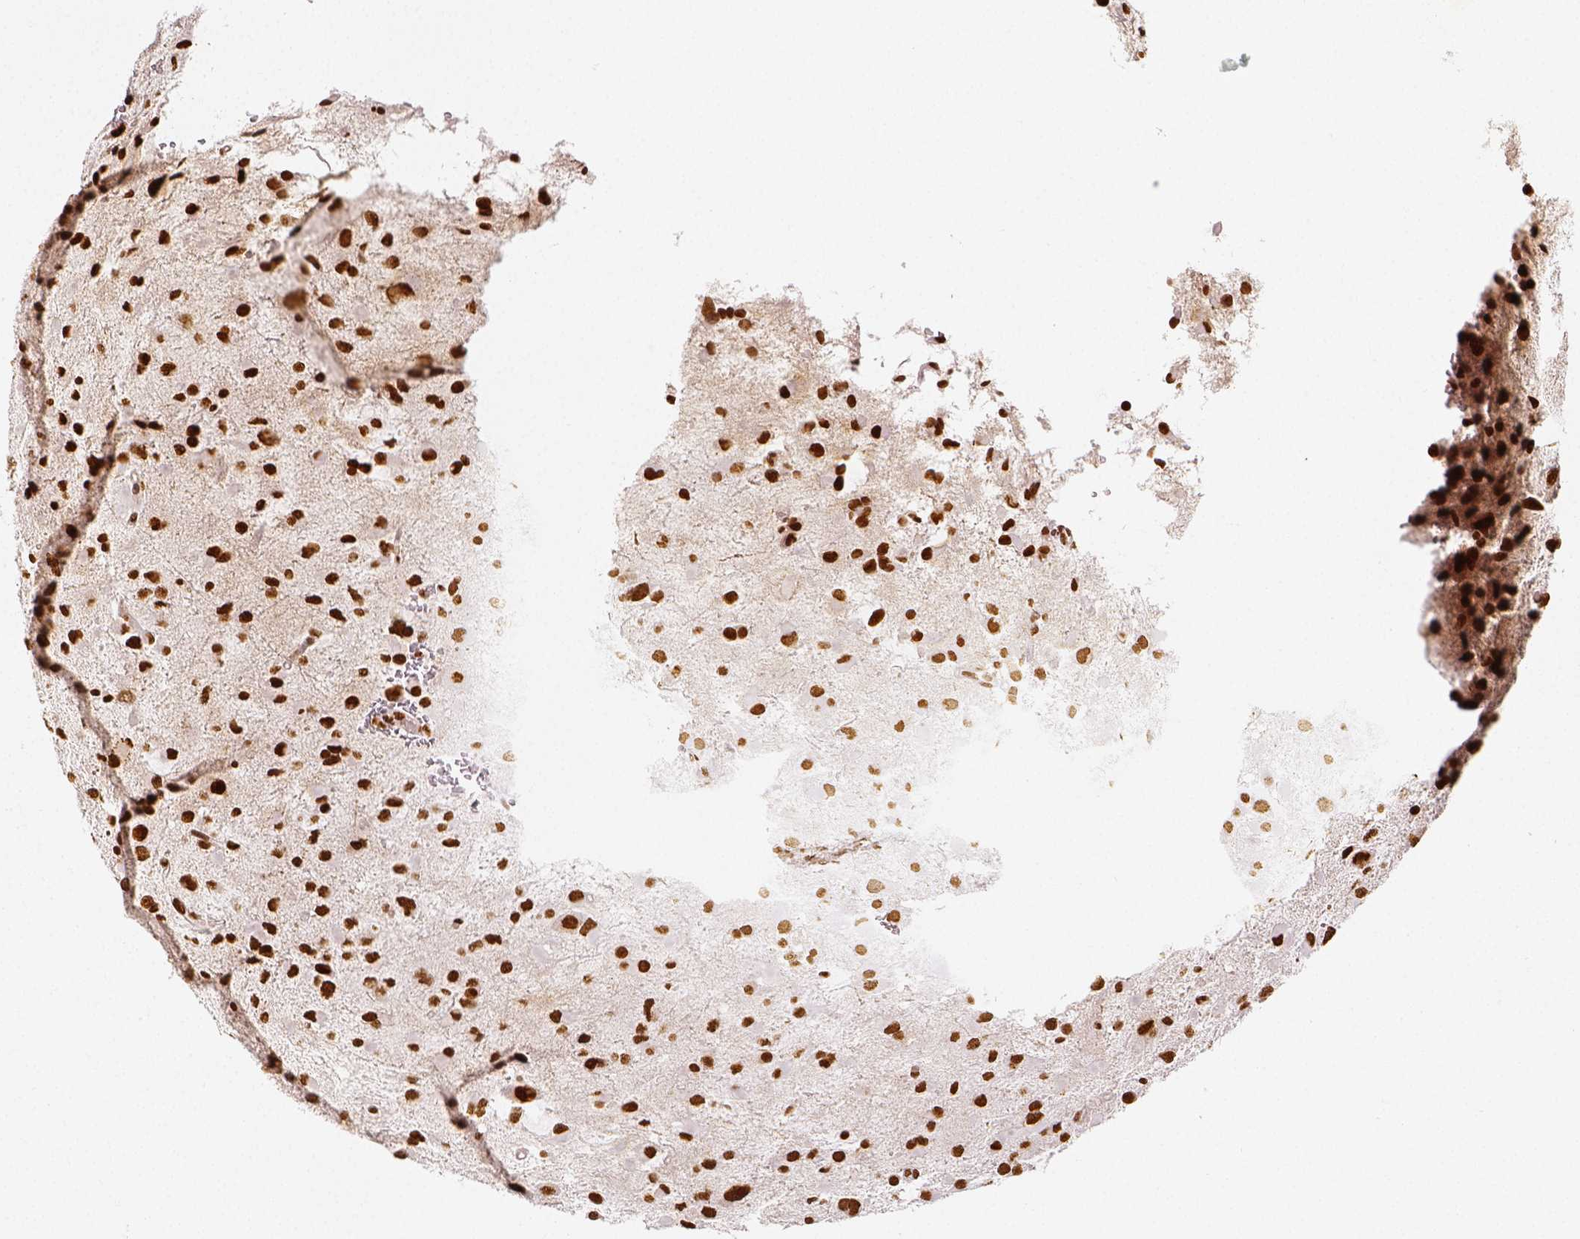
{"staining": {"intensity": "strong", "quantity": ">75%", "location": "nuclear"}, "tissue": "glioma", "cell_type": "Tumor cells", "image_type": "cancer", "snomed": [{"axis": "morphology", "description": "Glioma, malignant, Low grade"}, {"axis": "topography", "description": "Brain"}], "caption": "DAB immunohistochemical staining of human low-grade glioma (malignant) displays strong nuclear protein staining in about >75% of tumor cells.", "gene": "KDM5B", "patient": {"sex": "female", "age": 32}}